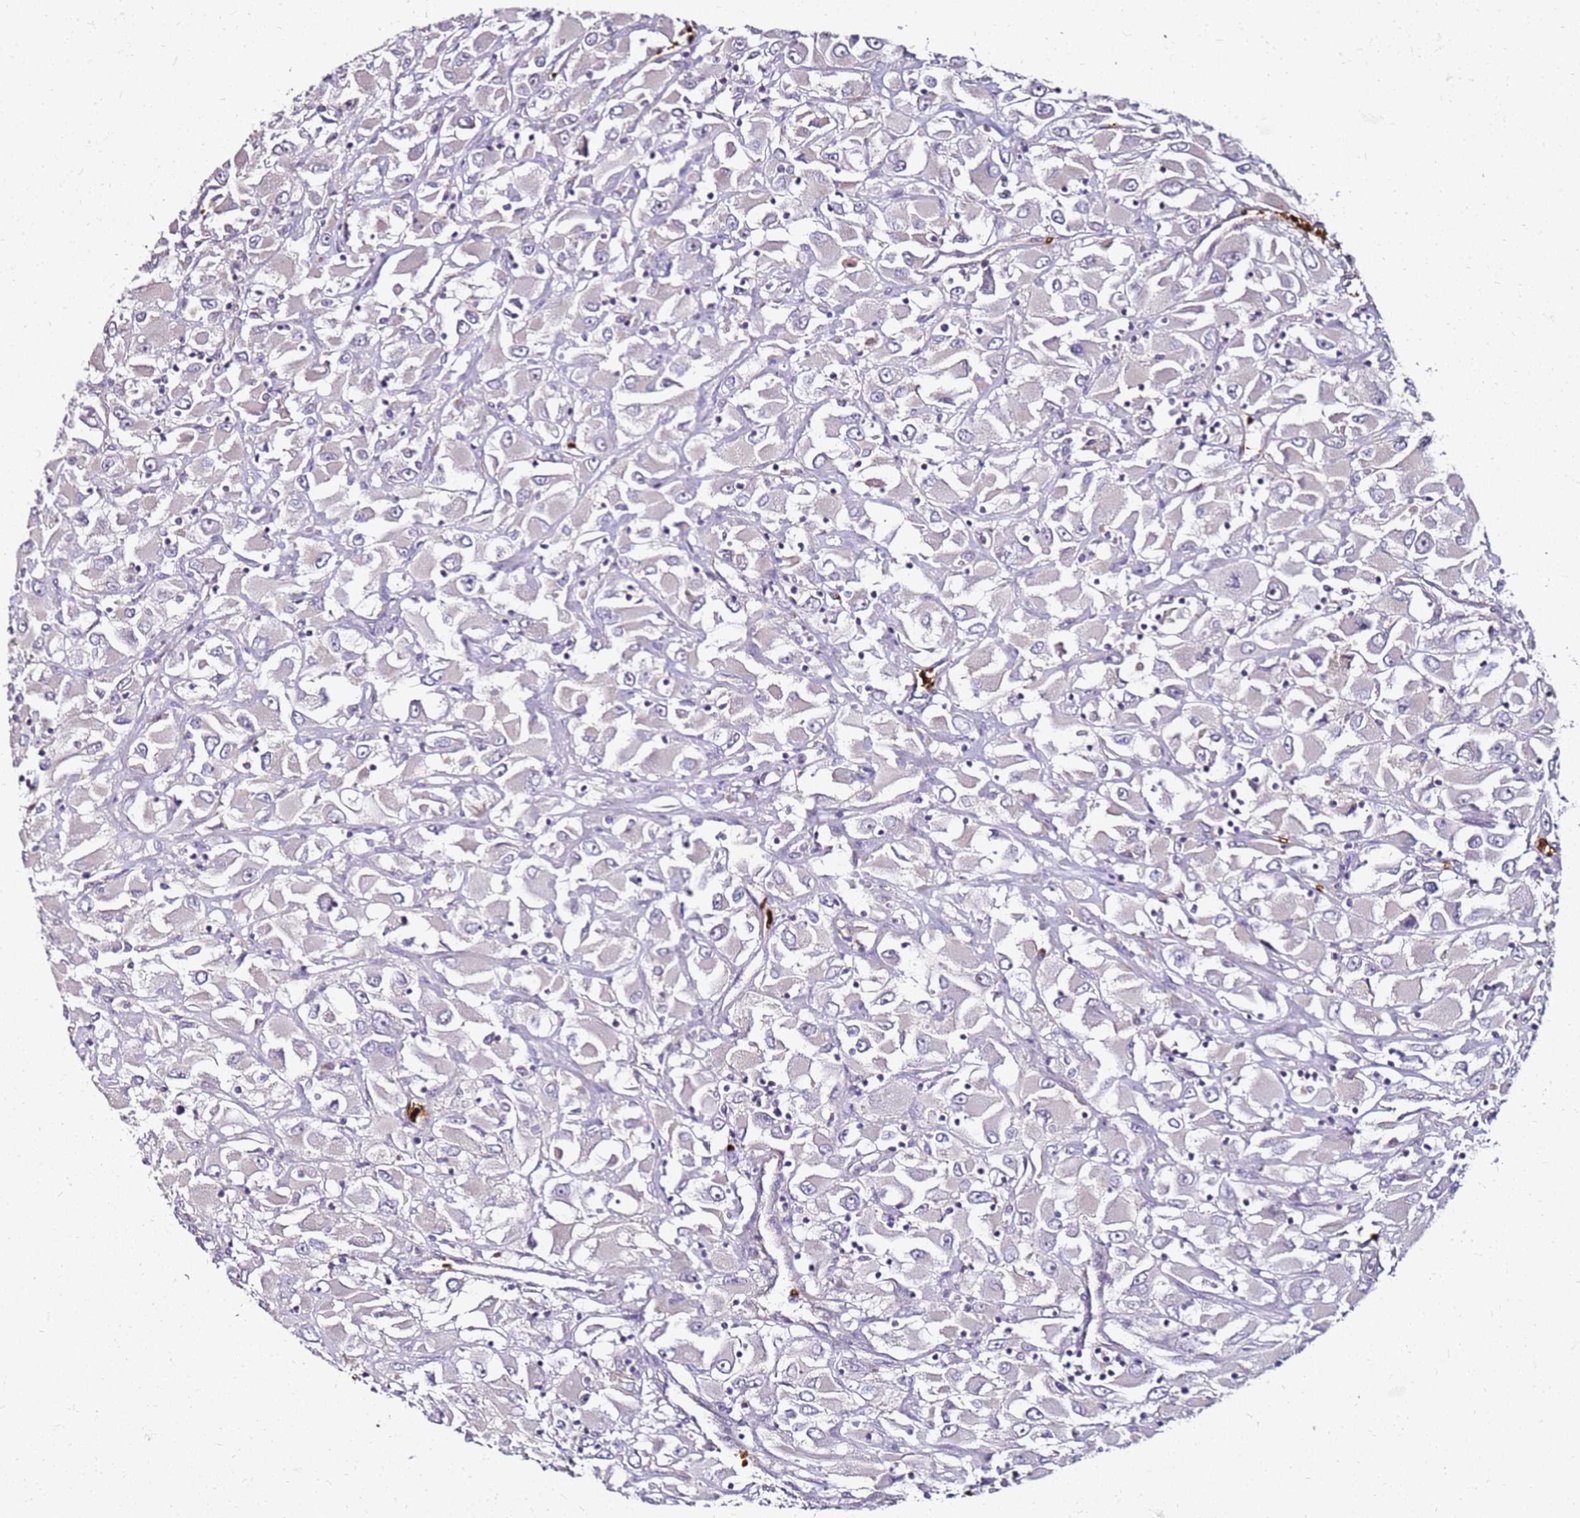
{"staining": {"intensity": "negative", "quantity": "none", "location": "none"}, "tissue": "renal cancer", "cell_type": "Tumor cells", "image_type": "cancer", "snomed": [{"axis": "morphology", "description": "Adenocarcinoma, NOS"}, {"axis": "topography", "description": "Kidney"}], "caption": "Human renal cancer stained for a protein using IHC reveals no staining in tumor cells.", "gene": "RNF11", "patient": {"sex": "female", "age": 52}}